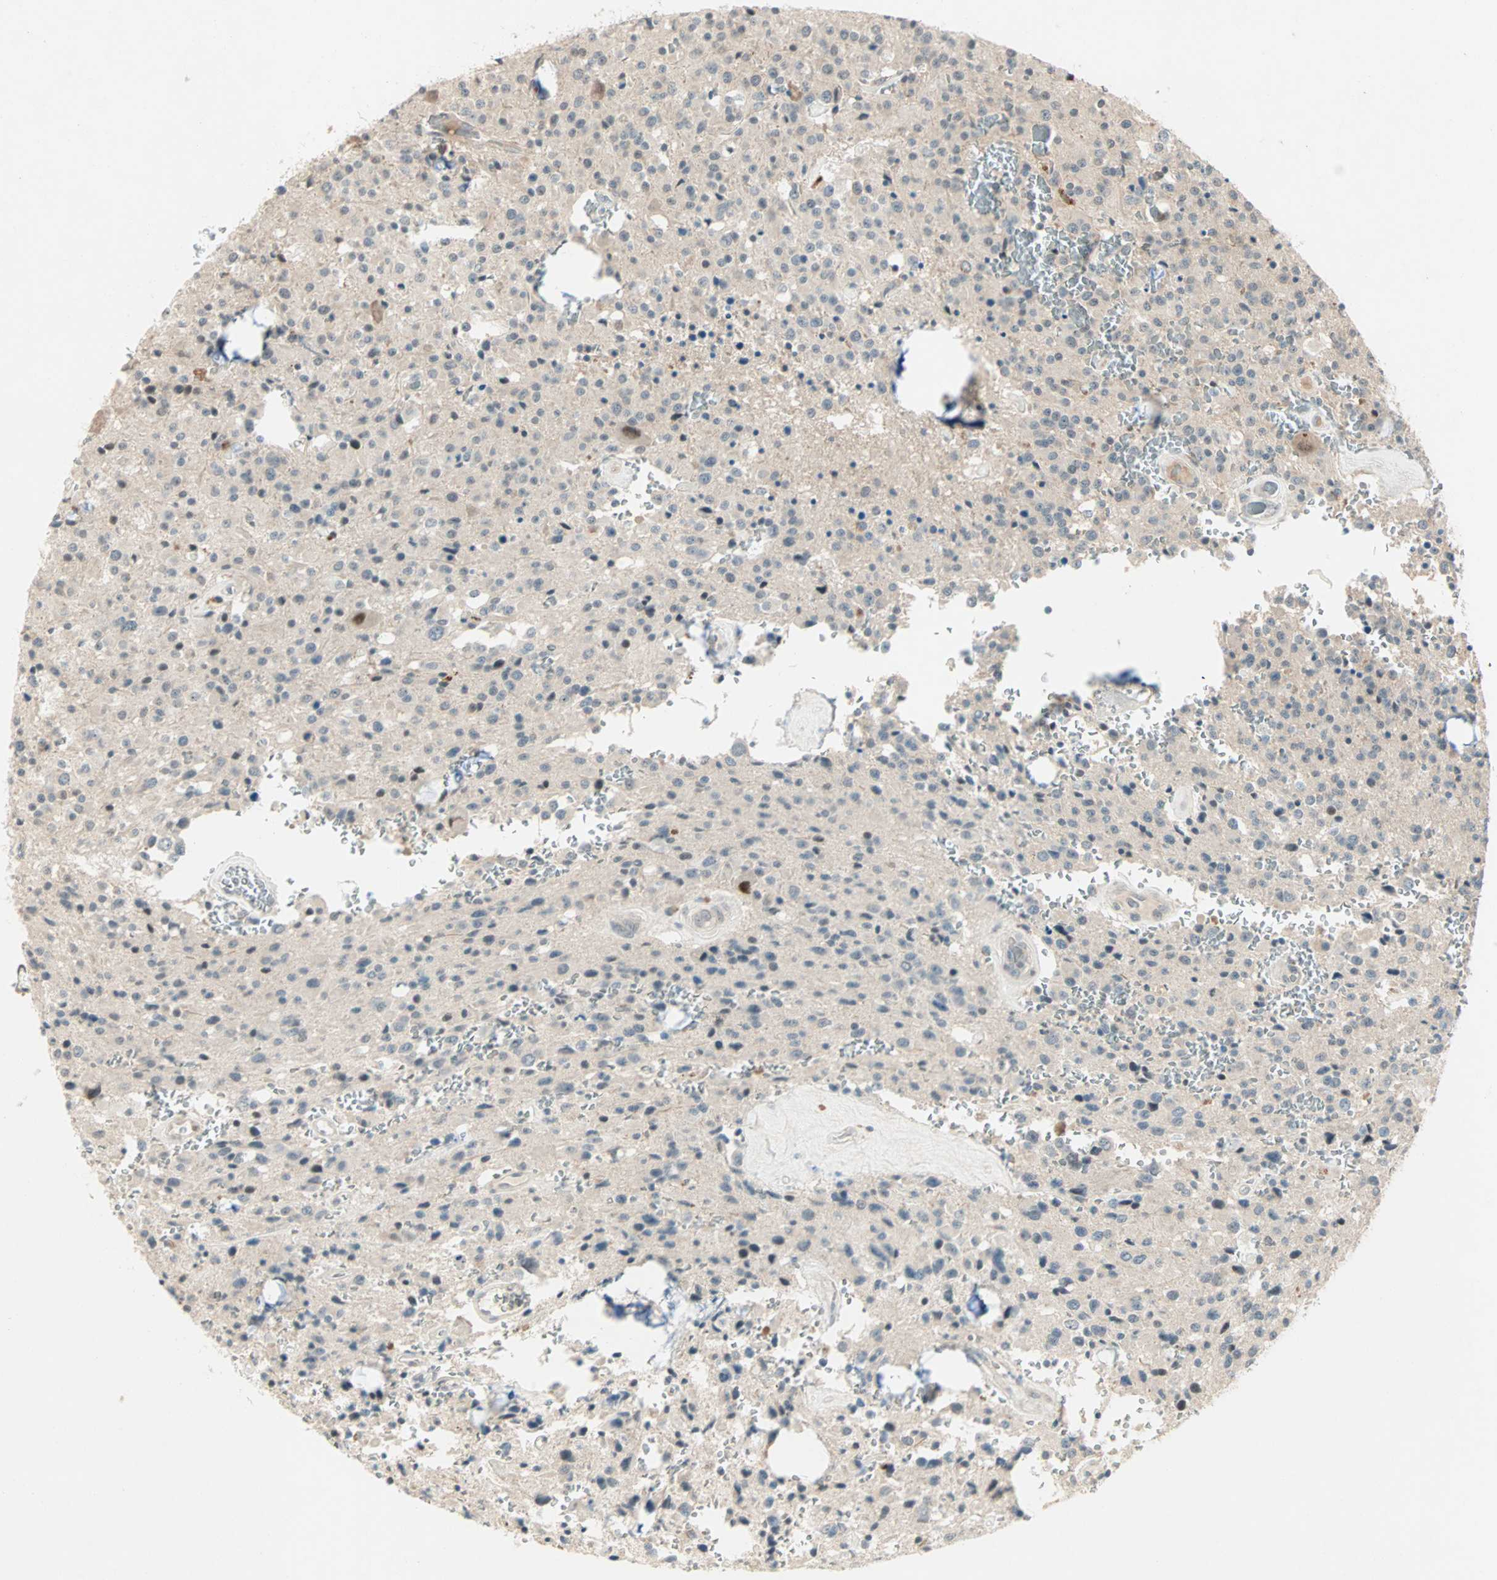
{"staining": {"intensity": "negative", "quantity": "none", "location": "none"}, "tissue": "glioma", "cell_type": "Tumor cells", "image_type": "cancer", "snomed": [{"axis": "morphology", "description": "Glioma, malignant, Low grade"}, {"axis": "topography", "description": "Brain"}], "caption": "A high-resolution image shows immunohistochemistry staining of glioma, which displays no significant staining in tumor cells.", "gene": "RTL6", "patient": {"sex": "male", "age": 58}}